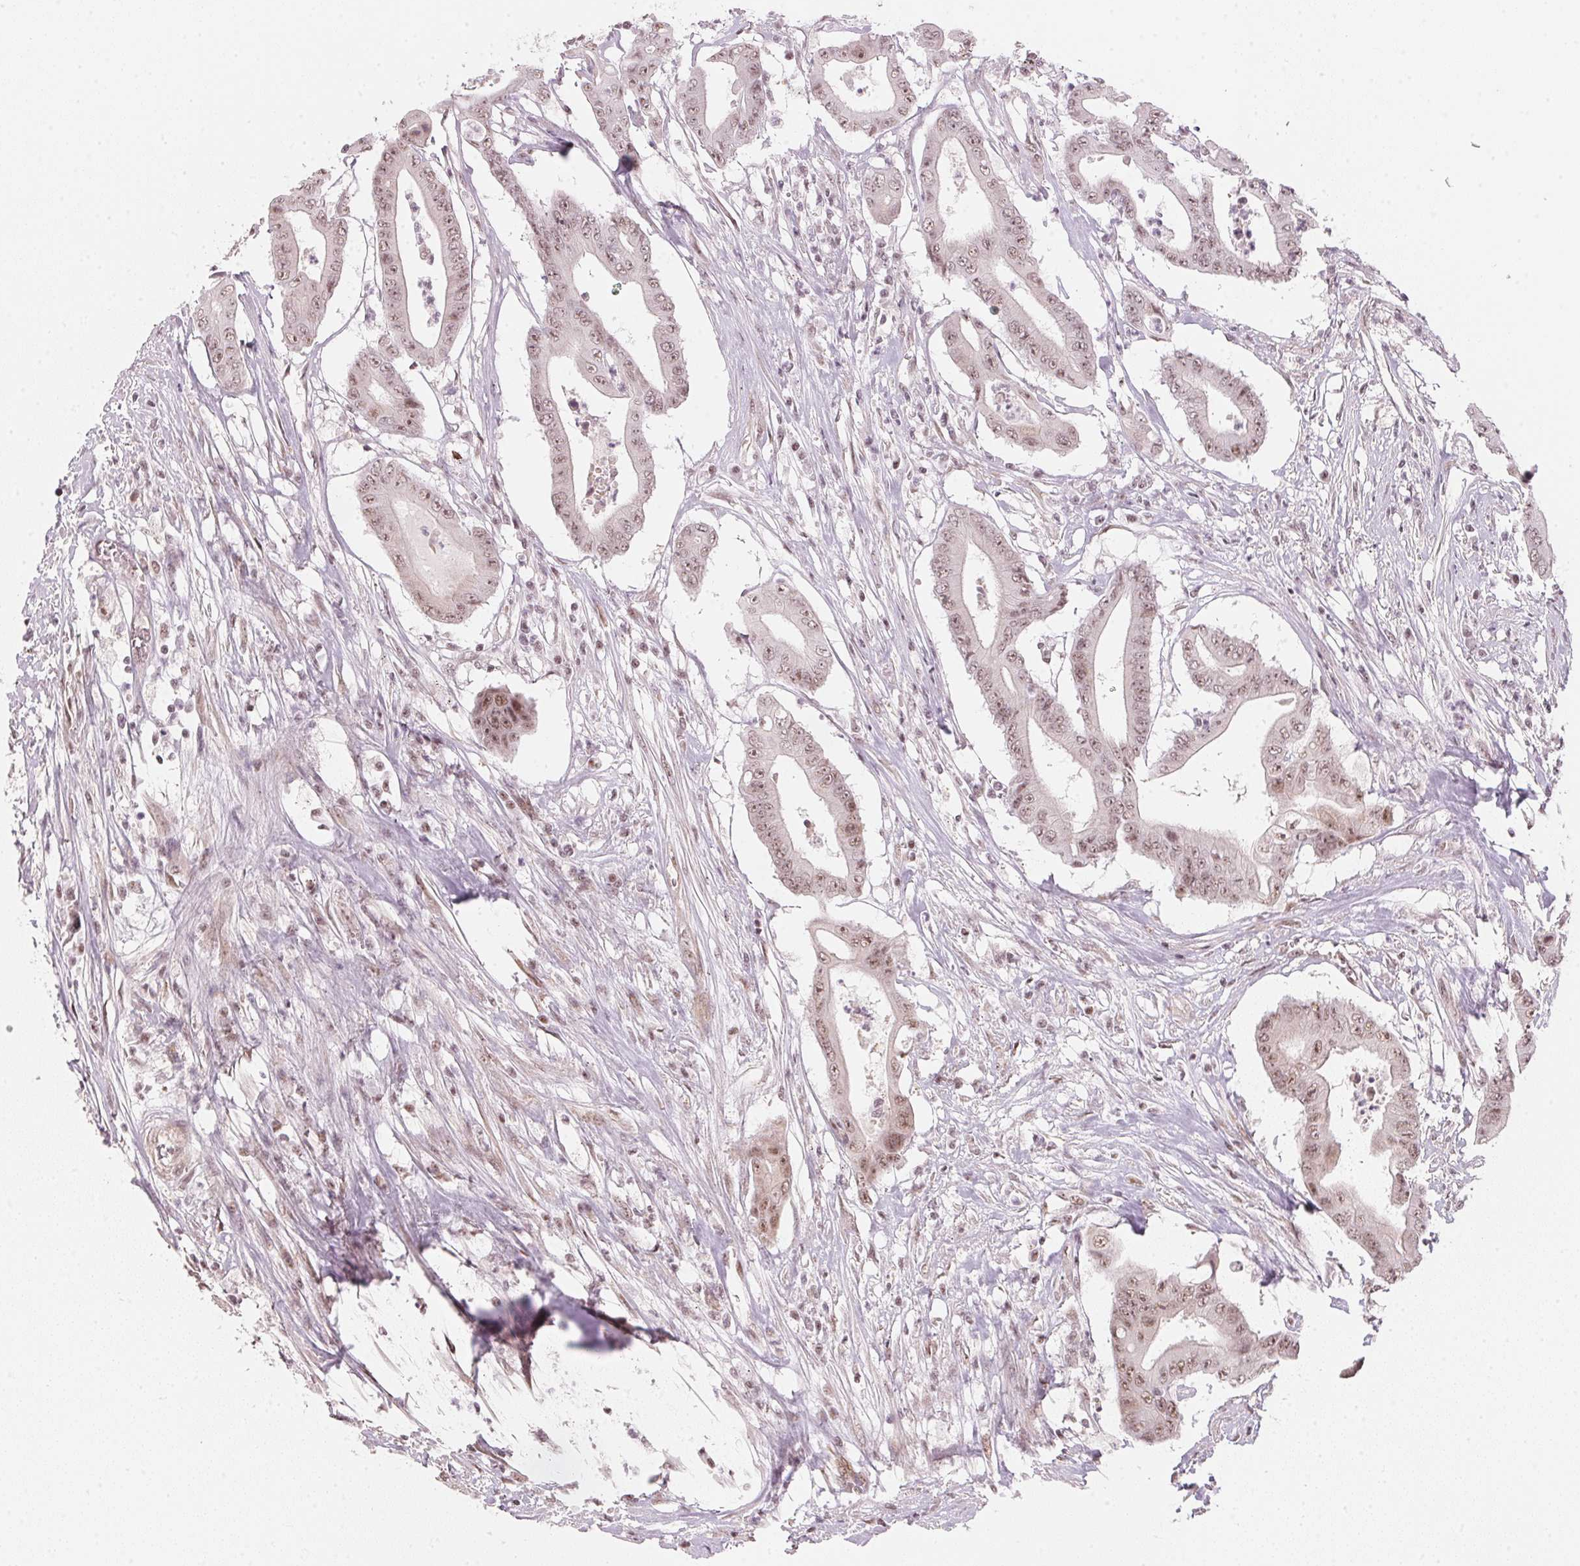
{"staining": {"intensity": "weak", "quantity": ">75%", "location": "nuclear"}, "tissue": "colorectal cancer", "cell_type": "Tumor cells", "image_type": "cancer", "snomed": [{"axis": "morphology", "description": "Adenocarcinoma, NOS"}, {"axis": "topography", "description": "Rectum"}], "caption": "Colorectal adenocarcinoma stained with immunohistochemistry (IHC) exhibits weak nuclear positivity in approximately >75% of tumor cells. The staining was performed using DAB (3,3'-diaminobenzidine), with brown indicating positive protein expression. Nuclei are stained blue with hematoxylin.", "gene": "KAT6A", "patient": {"sex": "male", "age": 54}}